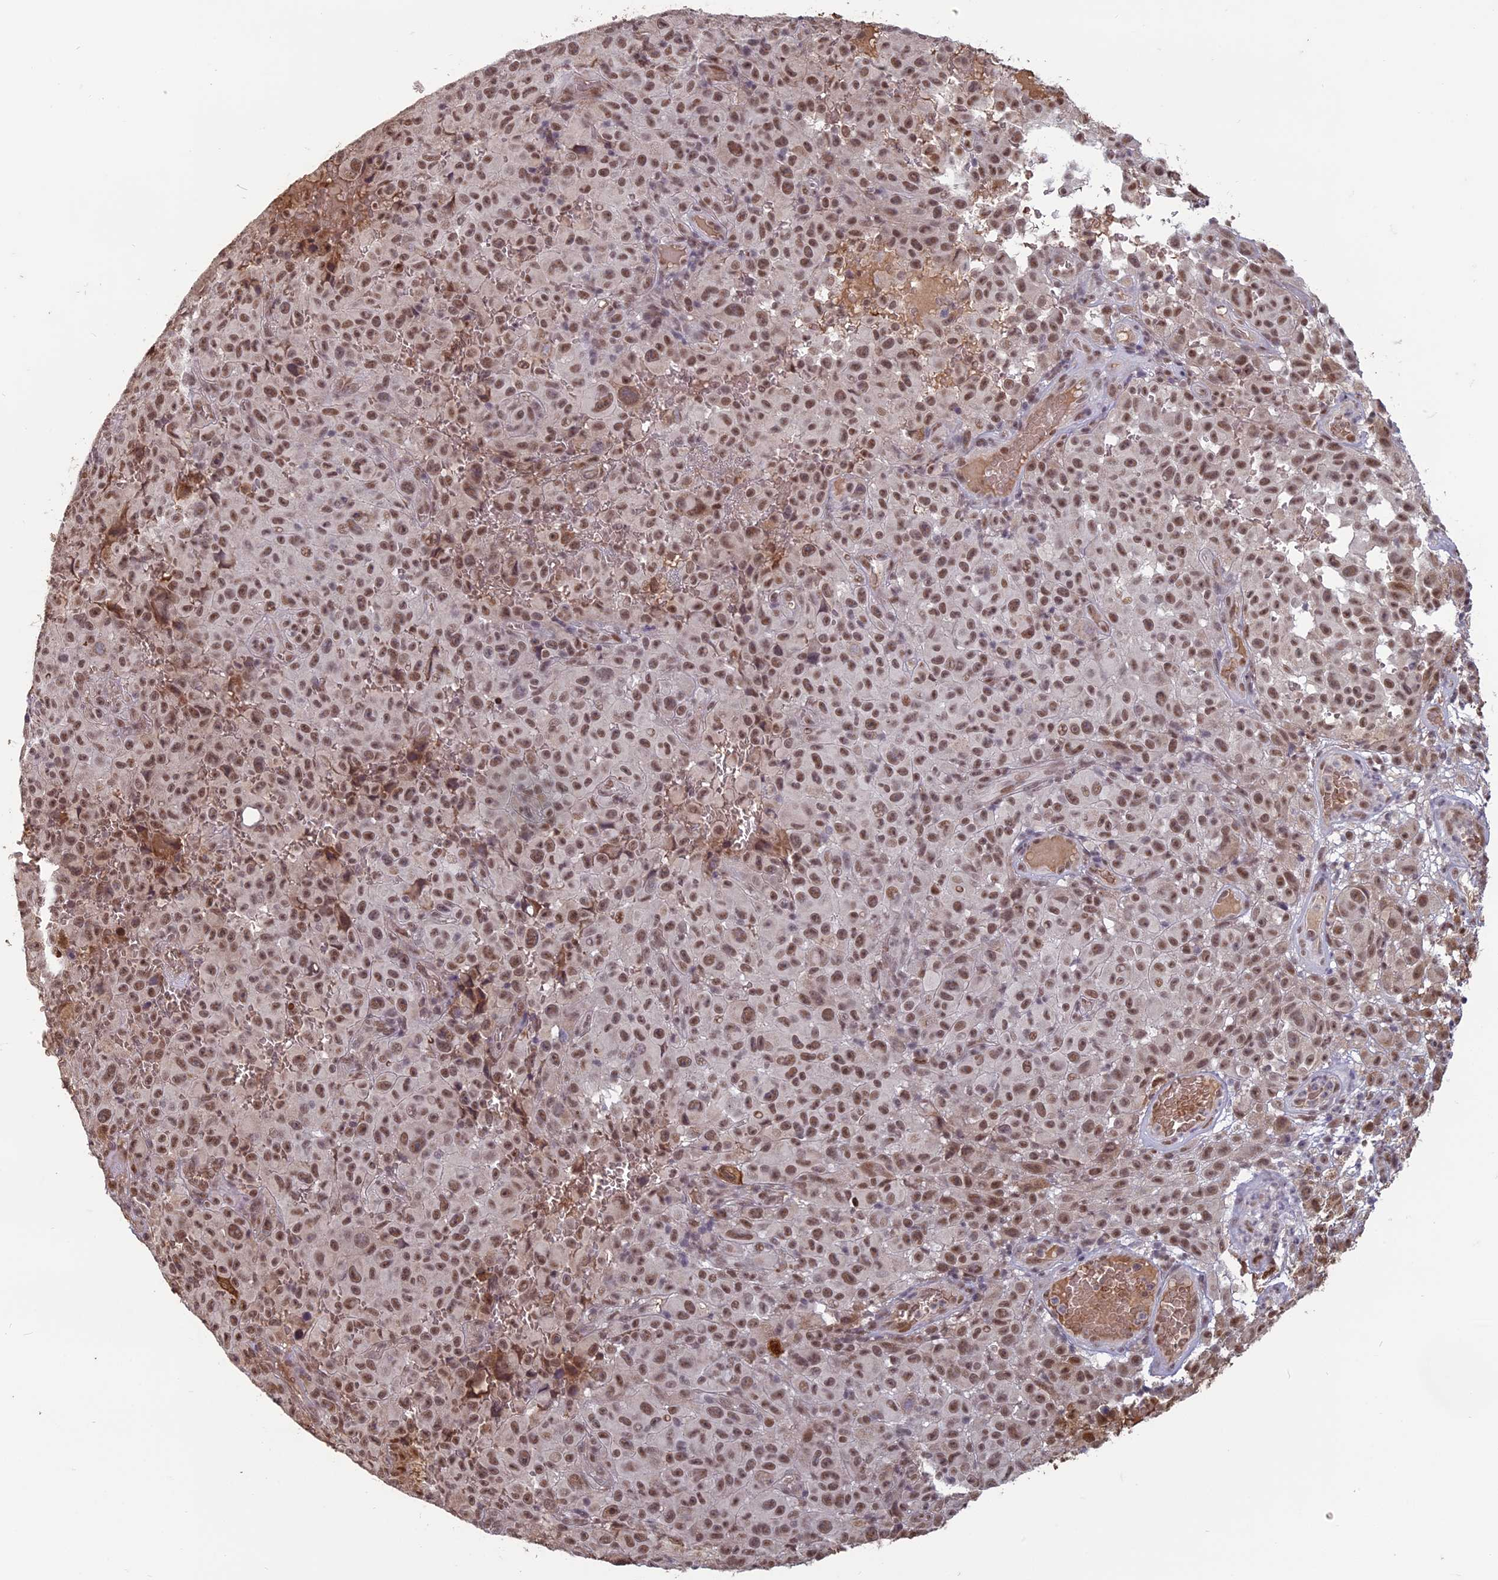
{"staining": {"intensity": "moderate", "quantity": ">75%", "location": "nuclear"}, "tissue": "melanoma", "cell_type": "Tumor cells", "image_type": "cancer", "snomed": [{"axis": "morphology", "description": "Malignant melanoma, NOS"}, {"axis": "topography", "description": "Skin"}], "caption": "Immunohistochemical staining of human malignant melanoma reveals medium levels of moderate nuclear positivity in approximately >75% of tumor cells.", "gene": "MFAP1", "patient": {"sex": "female", "age": 82}}